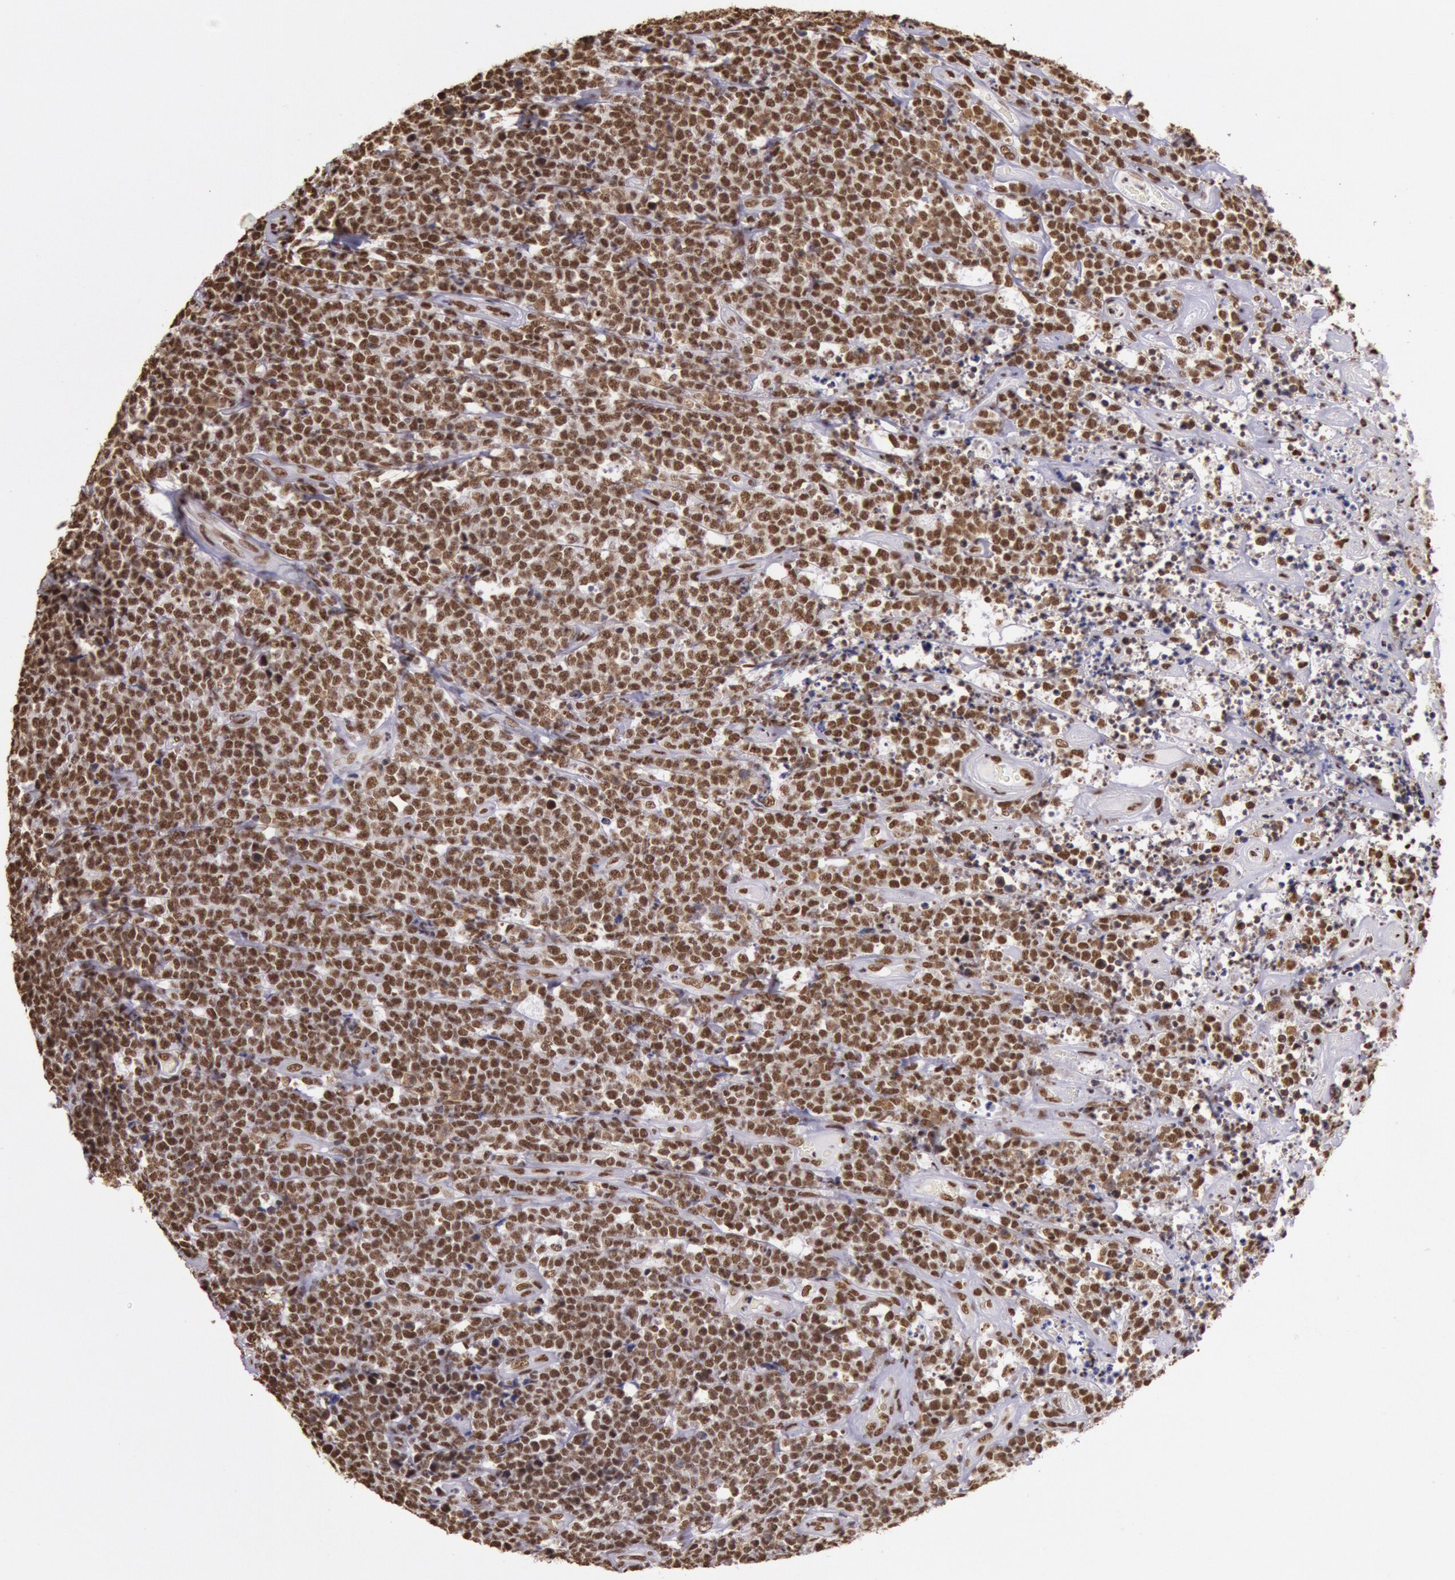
{"staining": {"intensity": "strong", "quantity": ">75%", "location": "nuclear"}, "tissue": "lymphoma", "cell_type": "Tumor cells", "image_type": "cancer", "snomed": [{"axis": "morphology", "description": "Malignant lymphoma, non-Hodgkin's type, High grade"}, {"axis": "topography", "description": "Small intestine"}, {"axis": "topography", "description": "Colon"}], "caption": "Immunohistochemical staining of high-grade malignant lymphoma, non-Hodgkin's type displays high levels of strong nuclear expression in about >75% of tumor cells.", "gene": "HNRNPH2", "patient": {"sex": "male", "age": 8}}